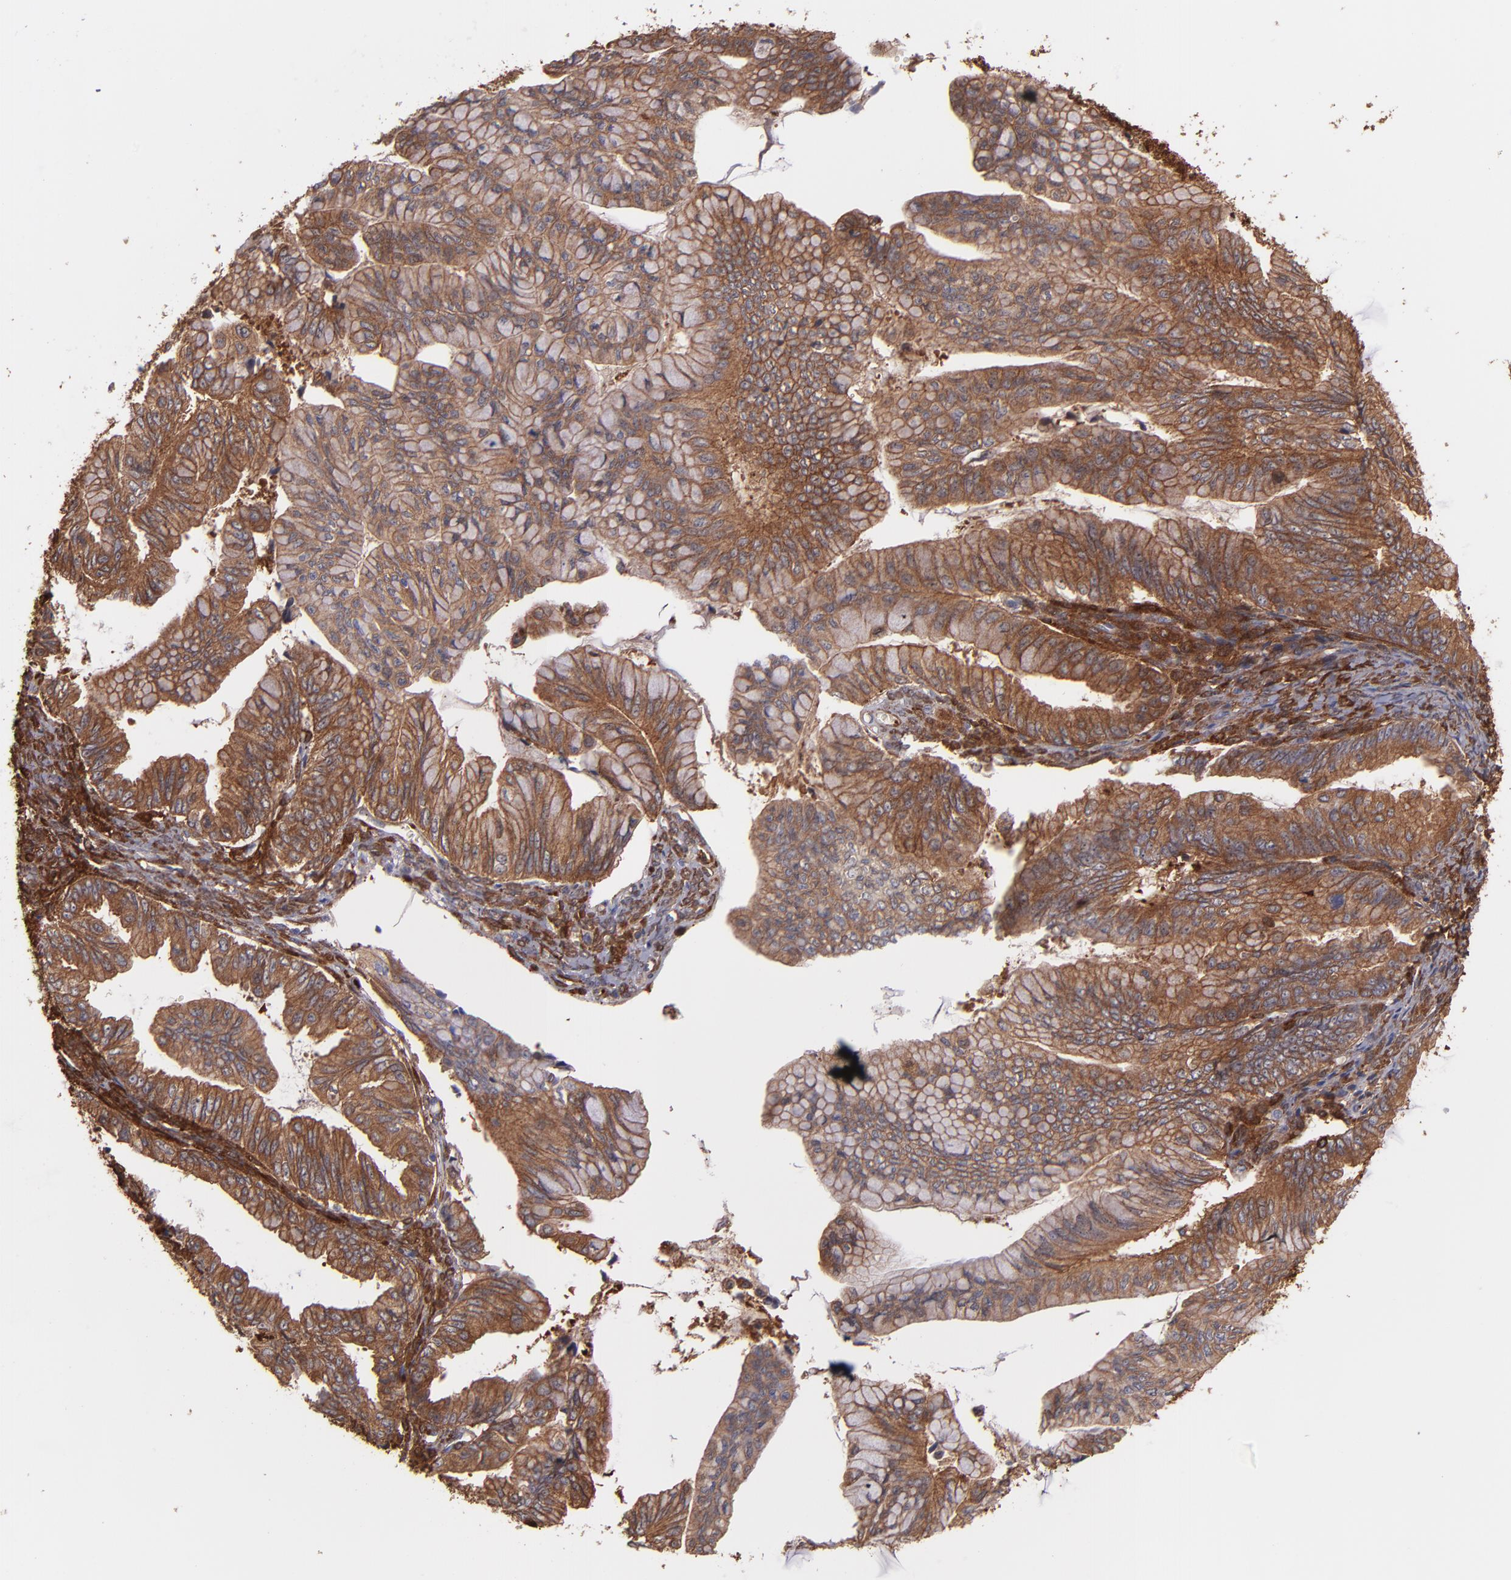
{"staining": {"intensity": "moderate", "quantity": ">75%", "location": "cytoplasmic/membranous"}, "tissue": "ovarian cancer", "cell_type": "Tumor cells", "image_type": "cancer", "snomed": [{"axis": "morphology", "description": "Cystadenocarcinoma, mucinous, NOS"}, {"axis": "topography", "description": "Ovary"}], "caption": "About >75% of tumor cells in human ovarian cancer demonstrate moderate cytoplasmic/membranous protein expression as visualized by brown immunohistochemical staining.", "gene": "VCL", "patient": {"sex": "female", "age": 36}}